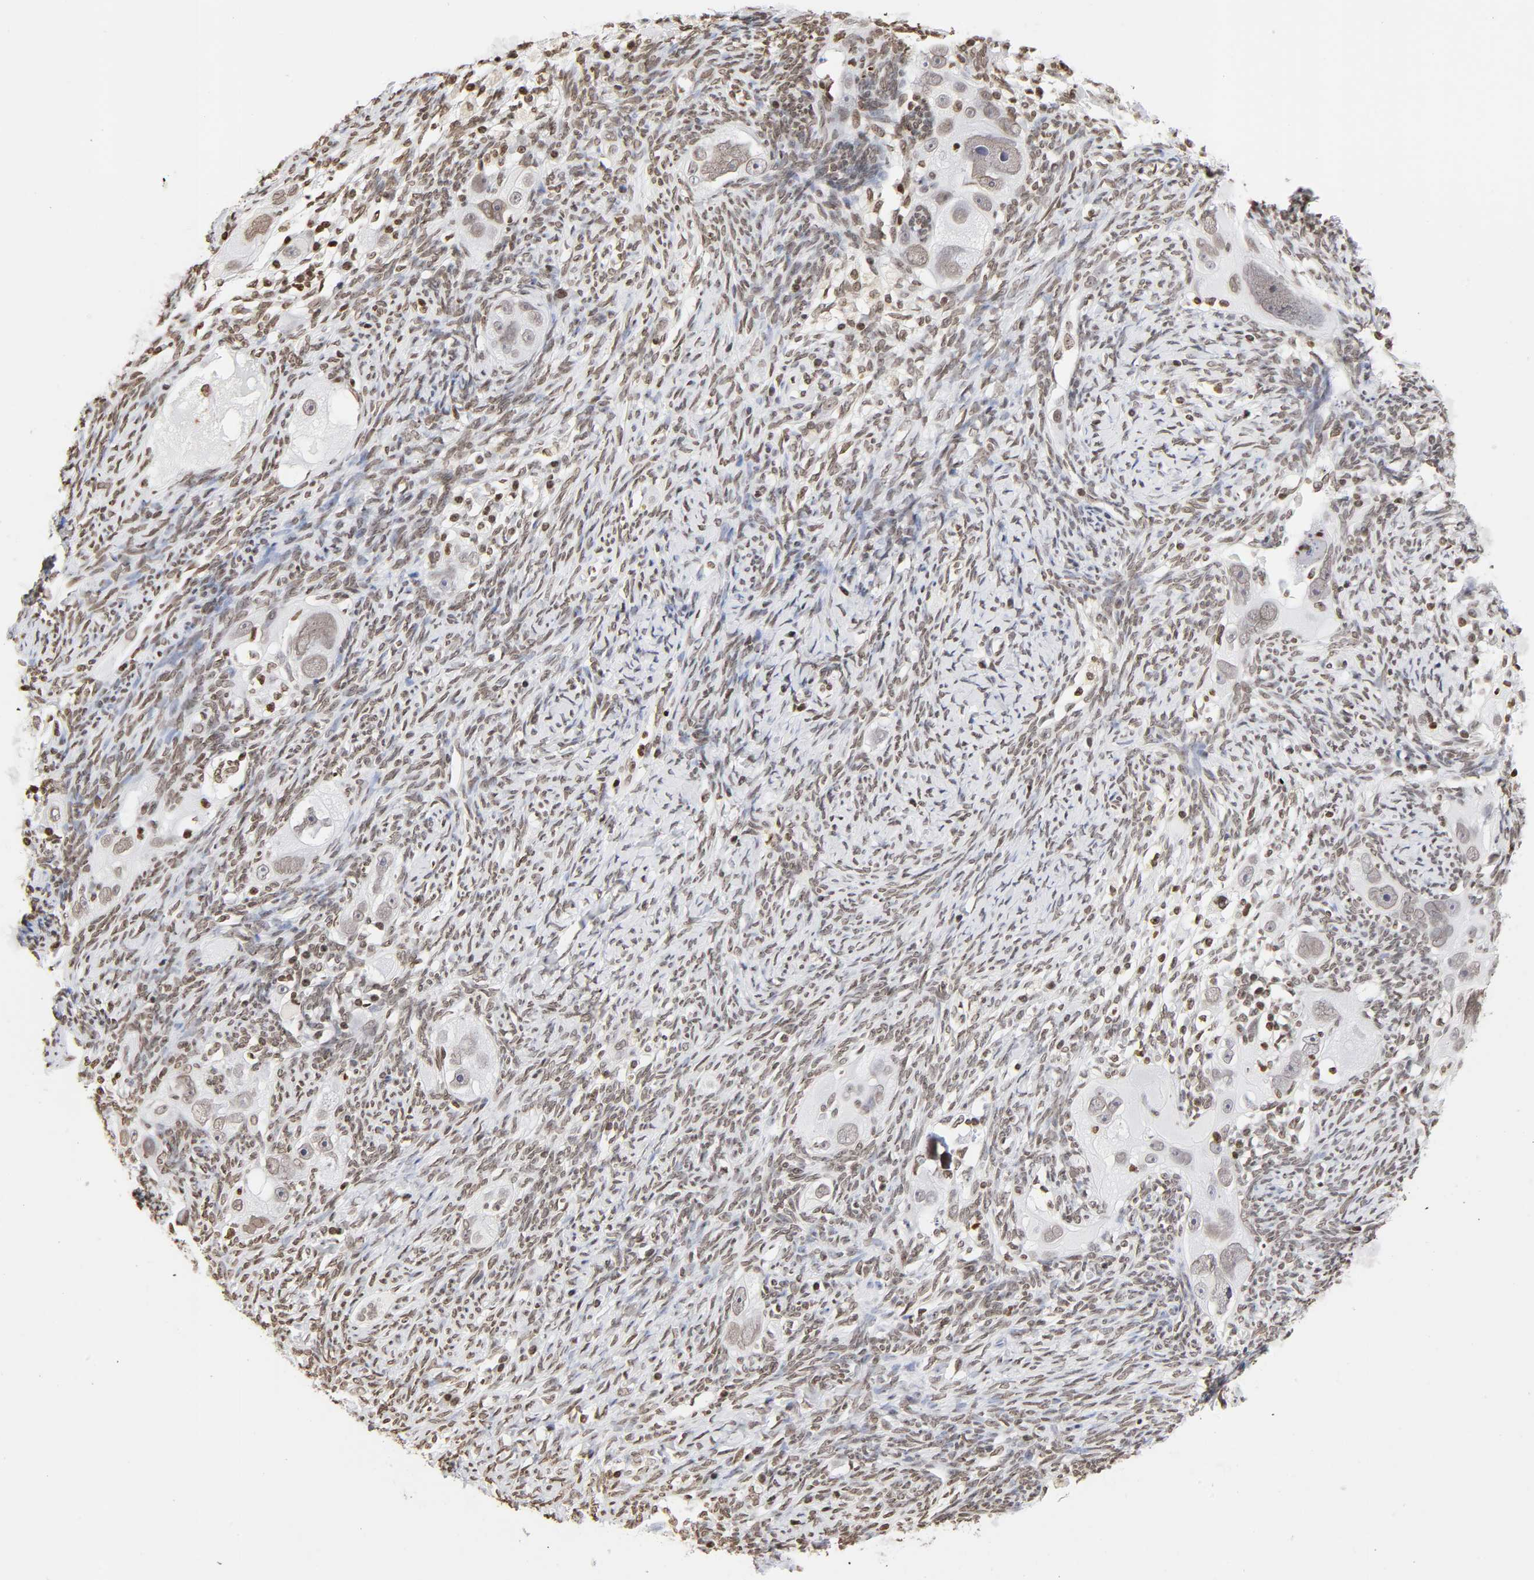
{"staining": {"intensity": "weak", "quantity": ">75%", "location": "nuclear"}, "tissue": "ovarian cancer", "cell_type": "Tumor cells", "image_type": "cancer", "snomed": [{"axis": "morphology", "description": "Normal tissue, NOS"}, {"axis": "morphology", "description": "Cystadenocarcinoma, serous, NOS"}, {"axis": "topography", "description": "Ovary"}], "caption": "Immunohistochemistry (IHC) photomicrograph of neoplastic tissue: human ovarian cancer (serous cystadenocarcinoma) stained using immunohistochemistry (IHC) displays low levels of weak protein expression localized specifically in the nuclear of tumor cells, appearing as a nuclear brown color.", "gene": "H2AC12", "patient": {"sex": "female", "age": 62}}